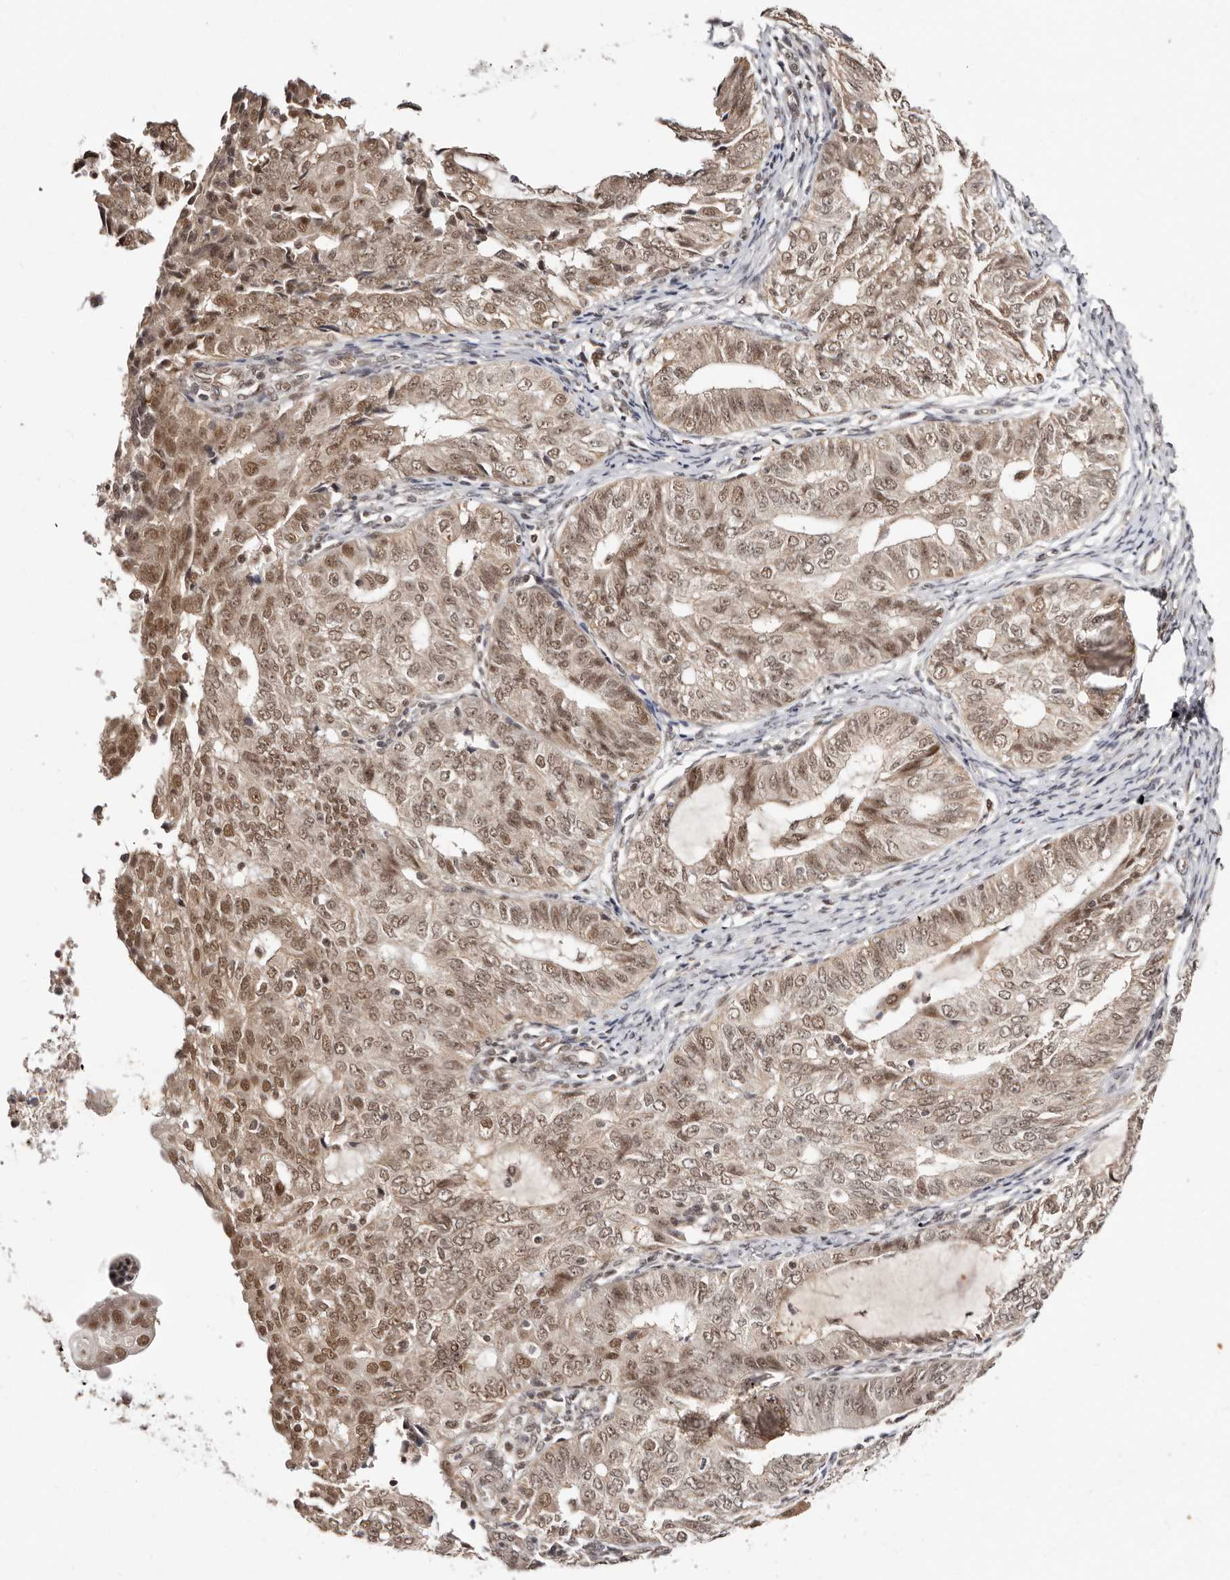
{"staining": {"intensity": "moderate", "quantity": ">75%", "location": "nuclear"}, "tissue": "endometrial cancer", "cell_type": "Tumor cells", "image_type": "cancer", "snomed": [{"axis": "morphology", "description": "Adenocarcinoma, NOS"}, {"axis": "topography", "description": "Endometrium"}], "caption": "Protein staining by immunohistochemistry (IHC) exhibits moderate nuclear positivity in approximately >75% of tumor cells in adenocarcinoma (endometrial). Using DAB (brown) and hematoxylin (blue) stains, captured at high magnification using brightfield microscopy.", "gene": "MED8", "patient": {"sex": "female", "age": 32}}